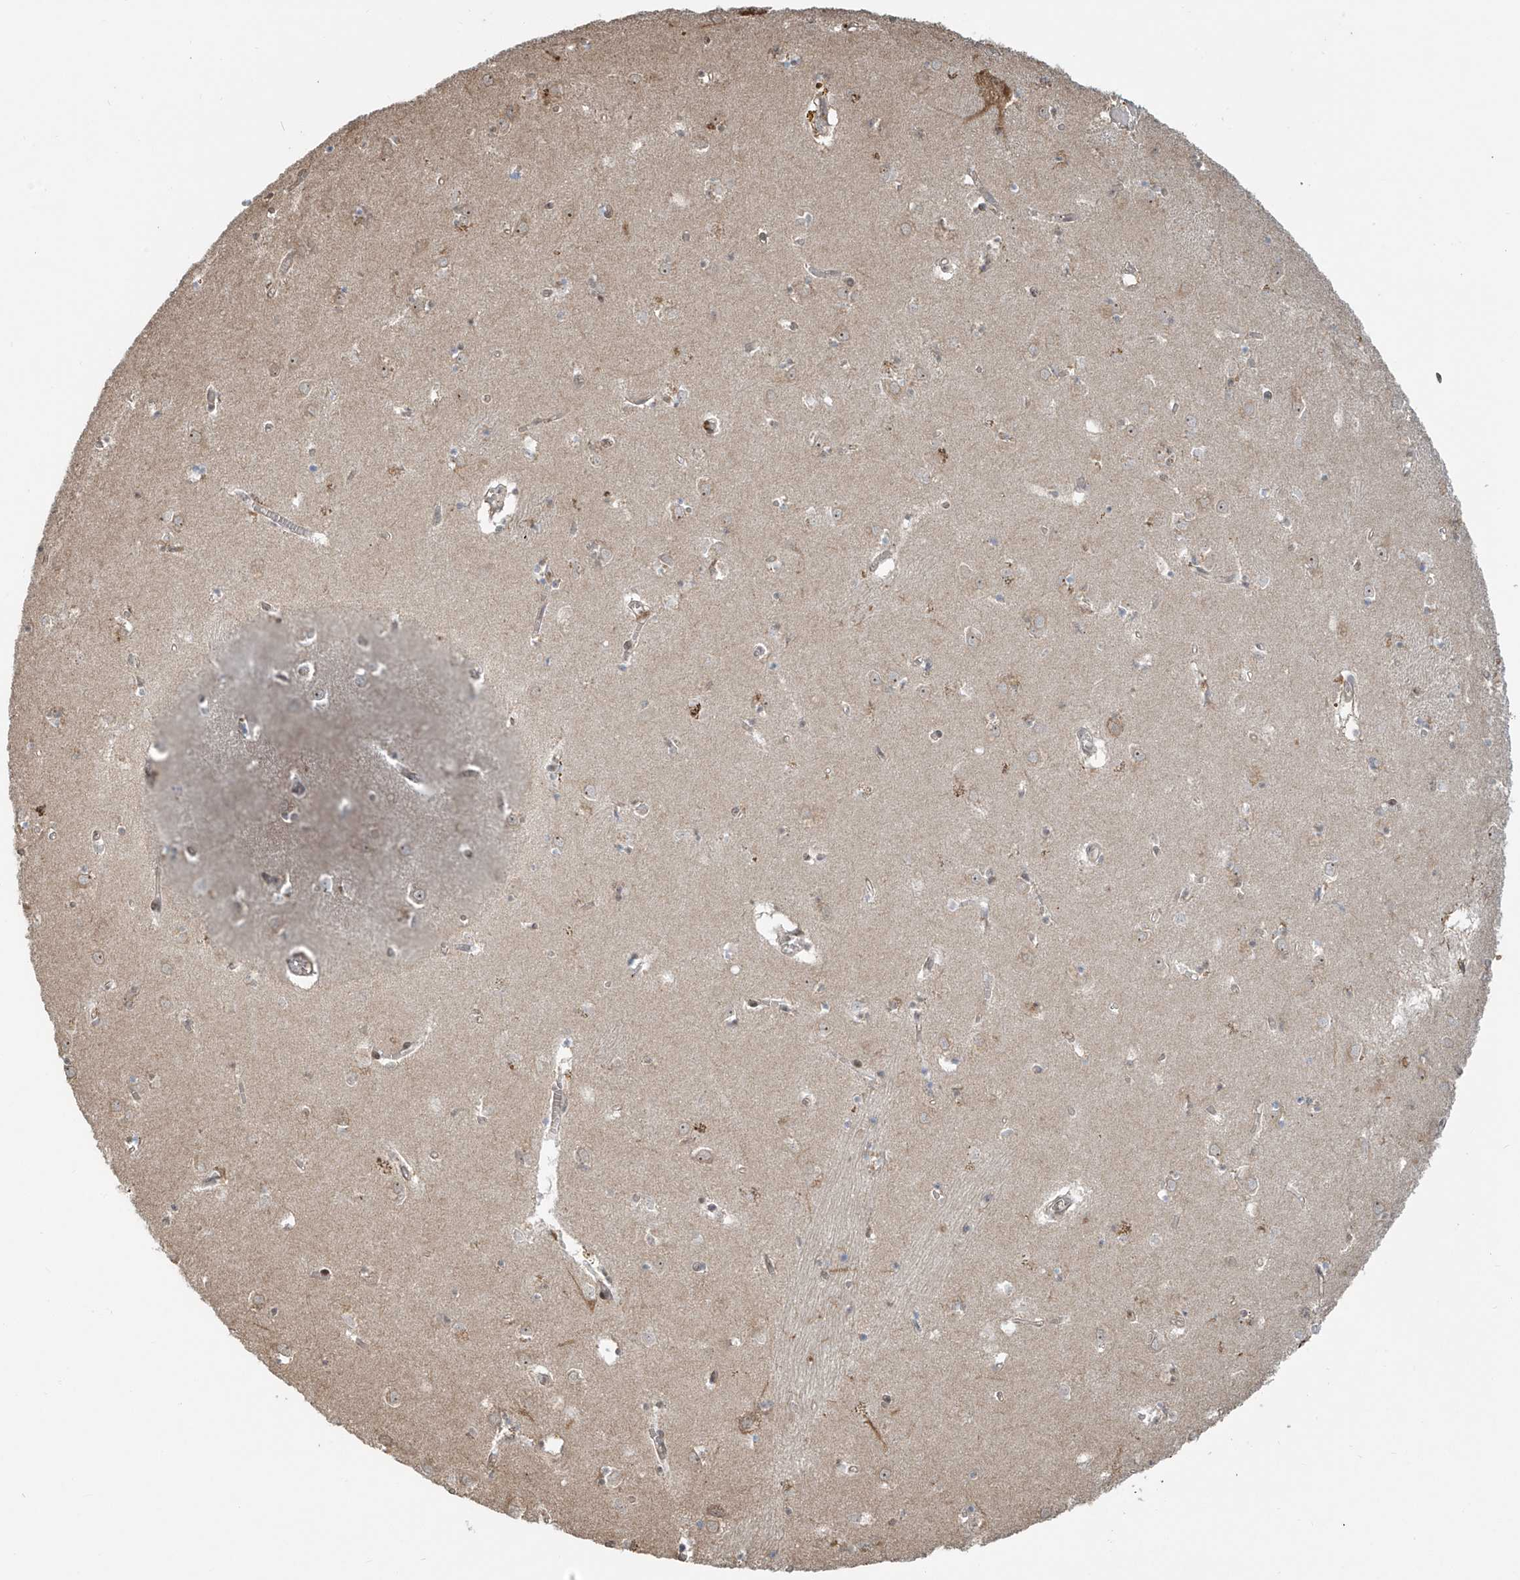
{"staining": {"intensity": "negative", "quantity": "none", "location": "none"}, "tissue": "caudate", "cell_type": "Glial cells", "image_type": "normal", "snomed": [{"axis": "morphology", "description": "Normal tissue, NOS"}, {"axis": "topography", "description": "Lateral ventricle wall"}], "caption": "A high-resolution photomicrograph shows IHC staining of unremarkable caudate, which shows no significant staining in glial cells. (DAB (3,3'-diaminobenzidine) immunohistochemistry (IHC) visualized using brightfield microscopy, high magnification).", "gene": "VMP1", "patient": {"sex": "male", "age": 70}}